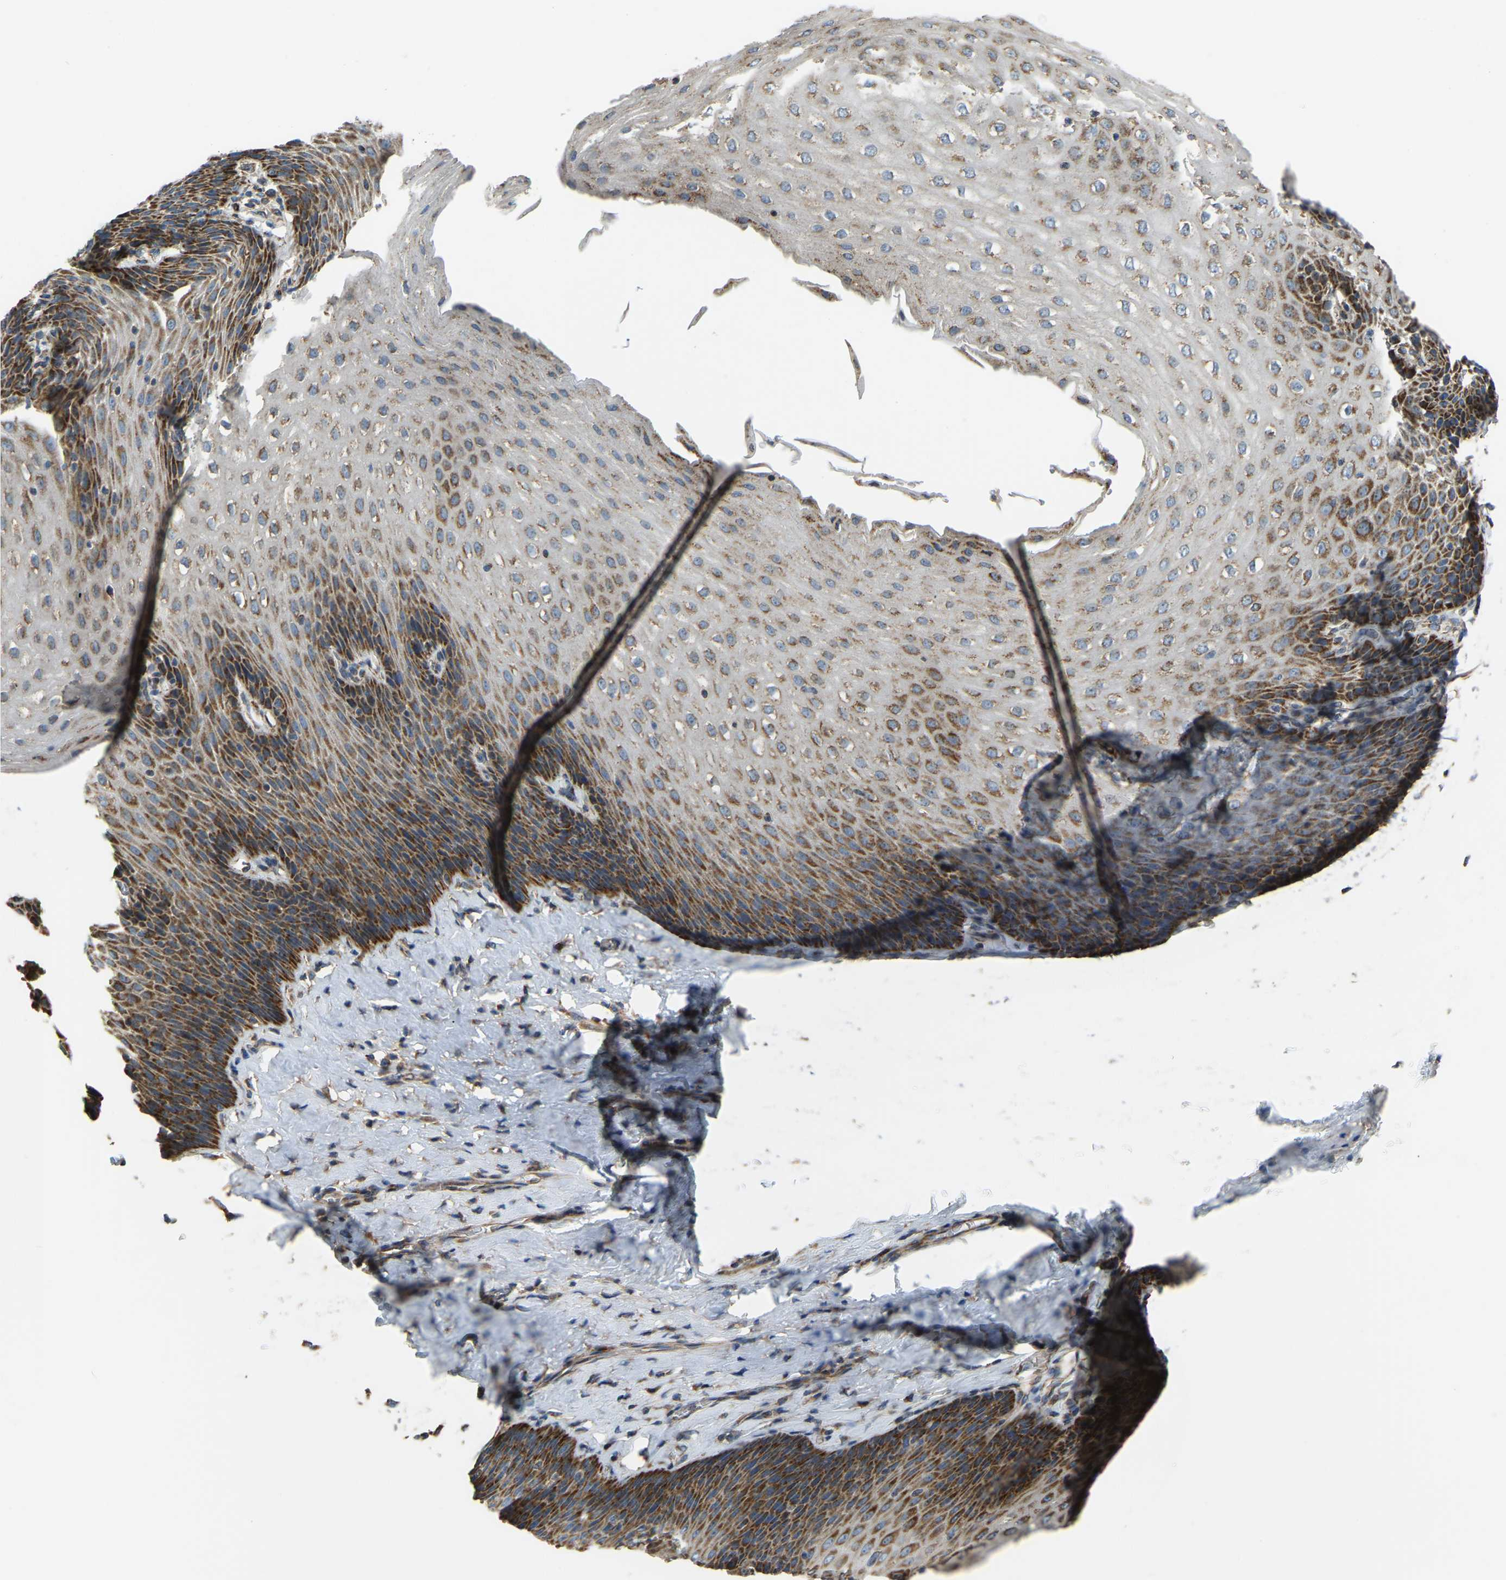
{"staining": {"intensity": "moderate", "quantity": ">75%", "location": "cytoplasmic/membranous"}, "tissue": "esophagus", "cell_type": "Squamous epithelial cells", "image_type": "normal", "snomed": [{"axis": "morphology", "description": "Normal tissue, NOS"}, {"axis": "topography", "description": "Esophagus"}], "caption": "The image demonstrates immunohistochemical staining of normal esophagus. There is moderate cytoplasmic/membranous positivity is identified in approximately >75% of squamous epithelial cells. Immunohistochemistry (ihc) stains the protein in brown and the nuclei are stained blue.", "gene": "PSMD7", "patient": {"sex": "female", "age": 61}}